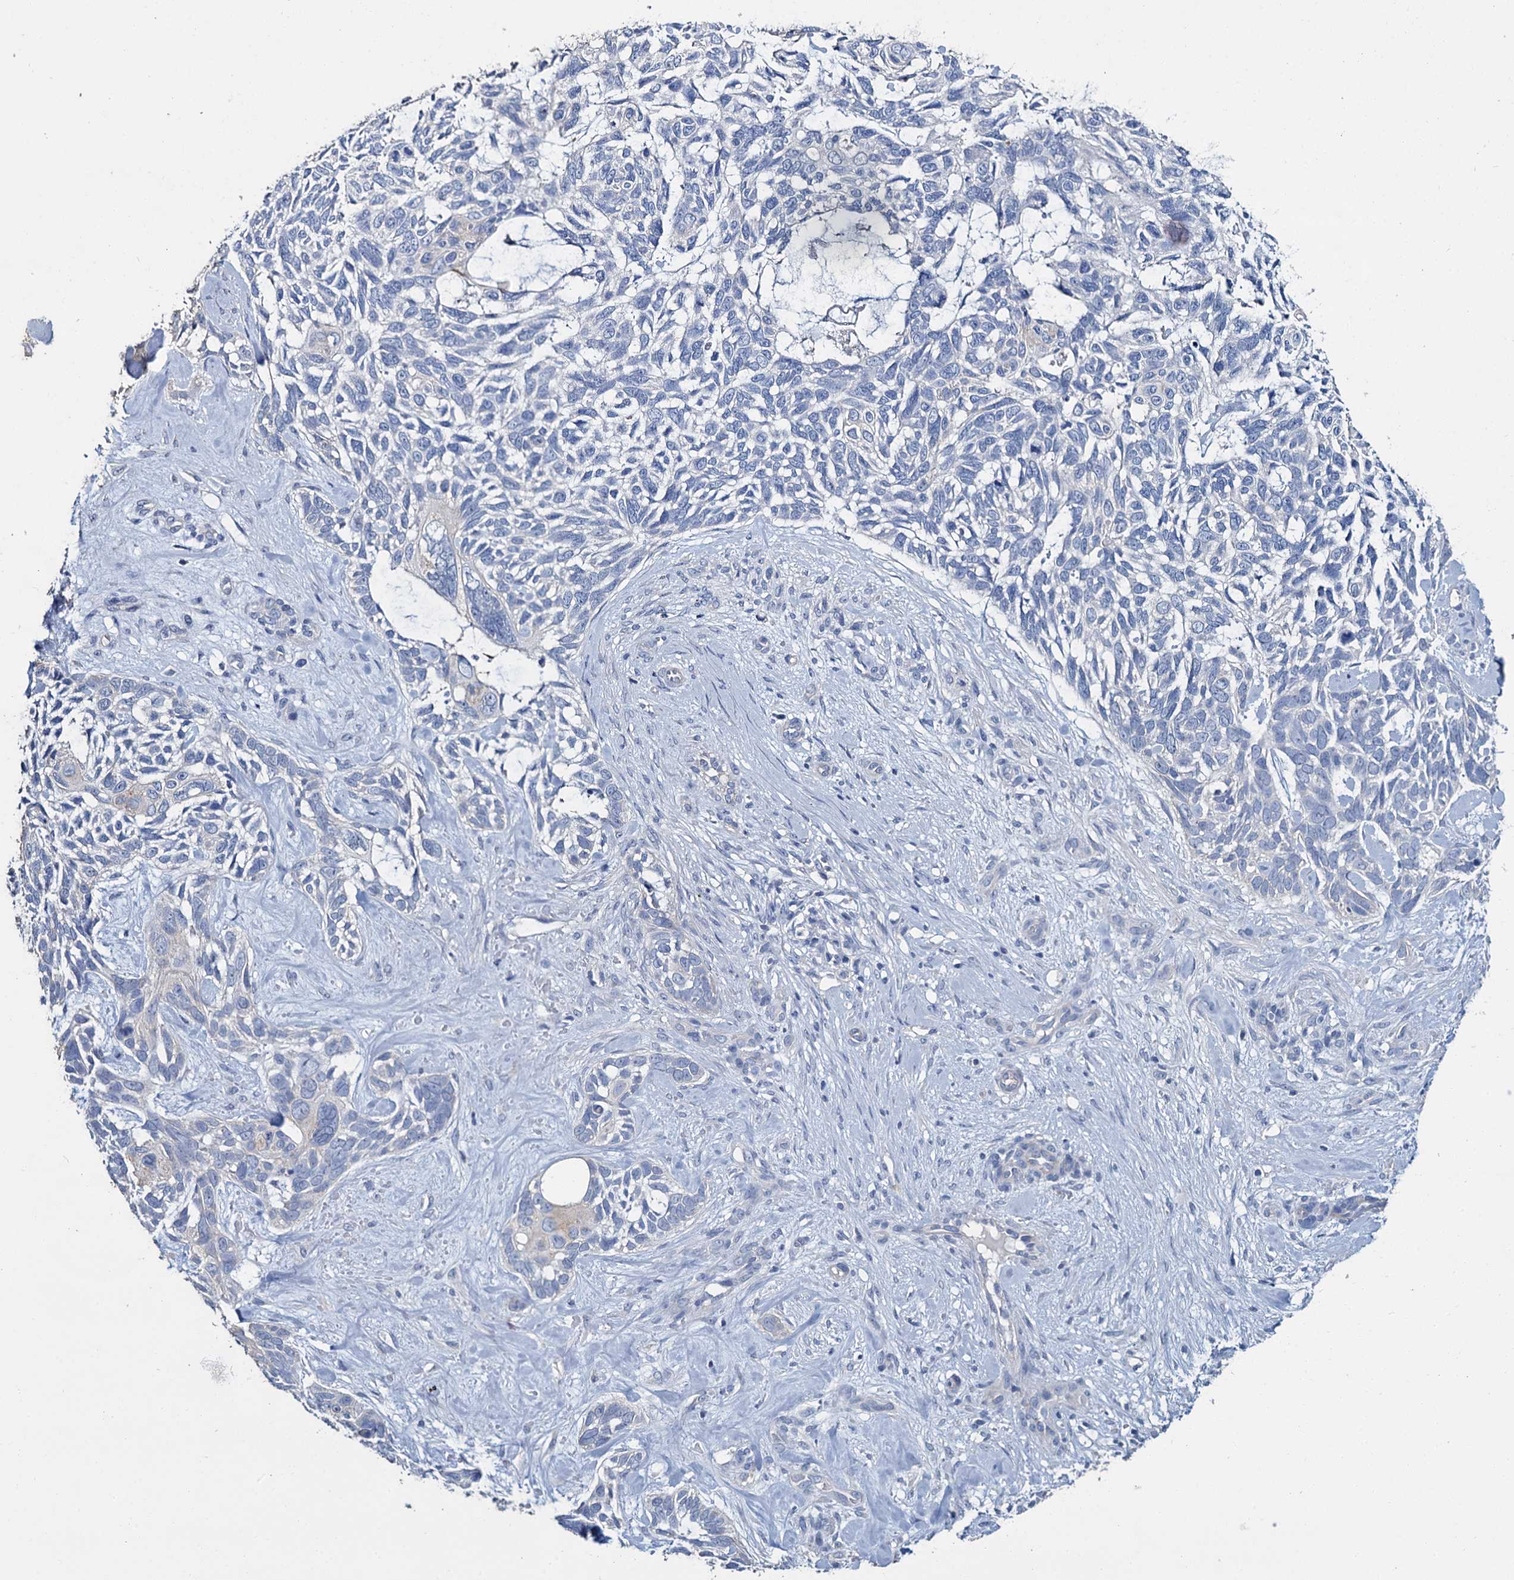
{"staining": {"intensity": "negative", "quantity": "none", "location": "none"}, "tissue": "skin cancer", "cell_type": "Tumor cells", "image_type": "cancer", "snomed": [{"axis": "morphology", "description": "Basal cell carcinoma"}, {"axis": "topography", "description": "Skin"}], "caption": "Immunohistochemistry (IHC) photomicrograph of skin cancer stained for a protein (brown), which displays no positivity in tumor cells. (Brightfield microscopy of DAB (3,3'-diaminobenzidine) immunohistochemistry (IHC) at high magnification).", "gene": "SNCB", "patient": {"sex": "male", "age": 88}}